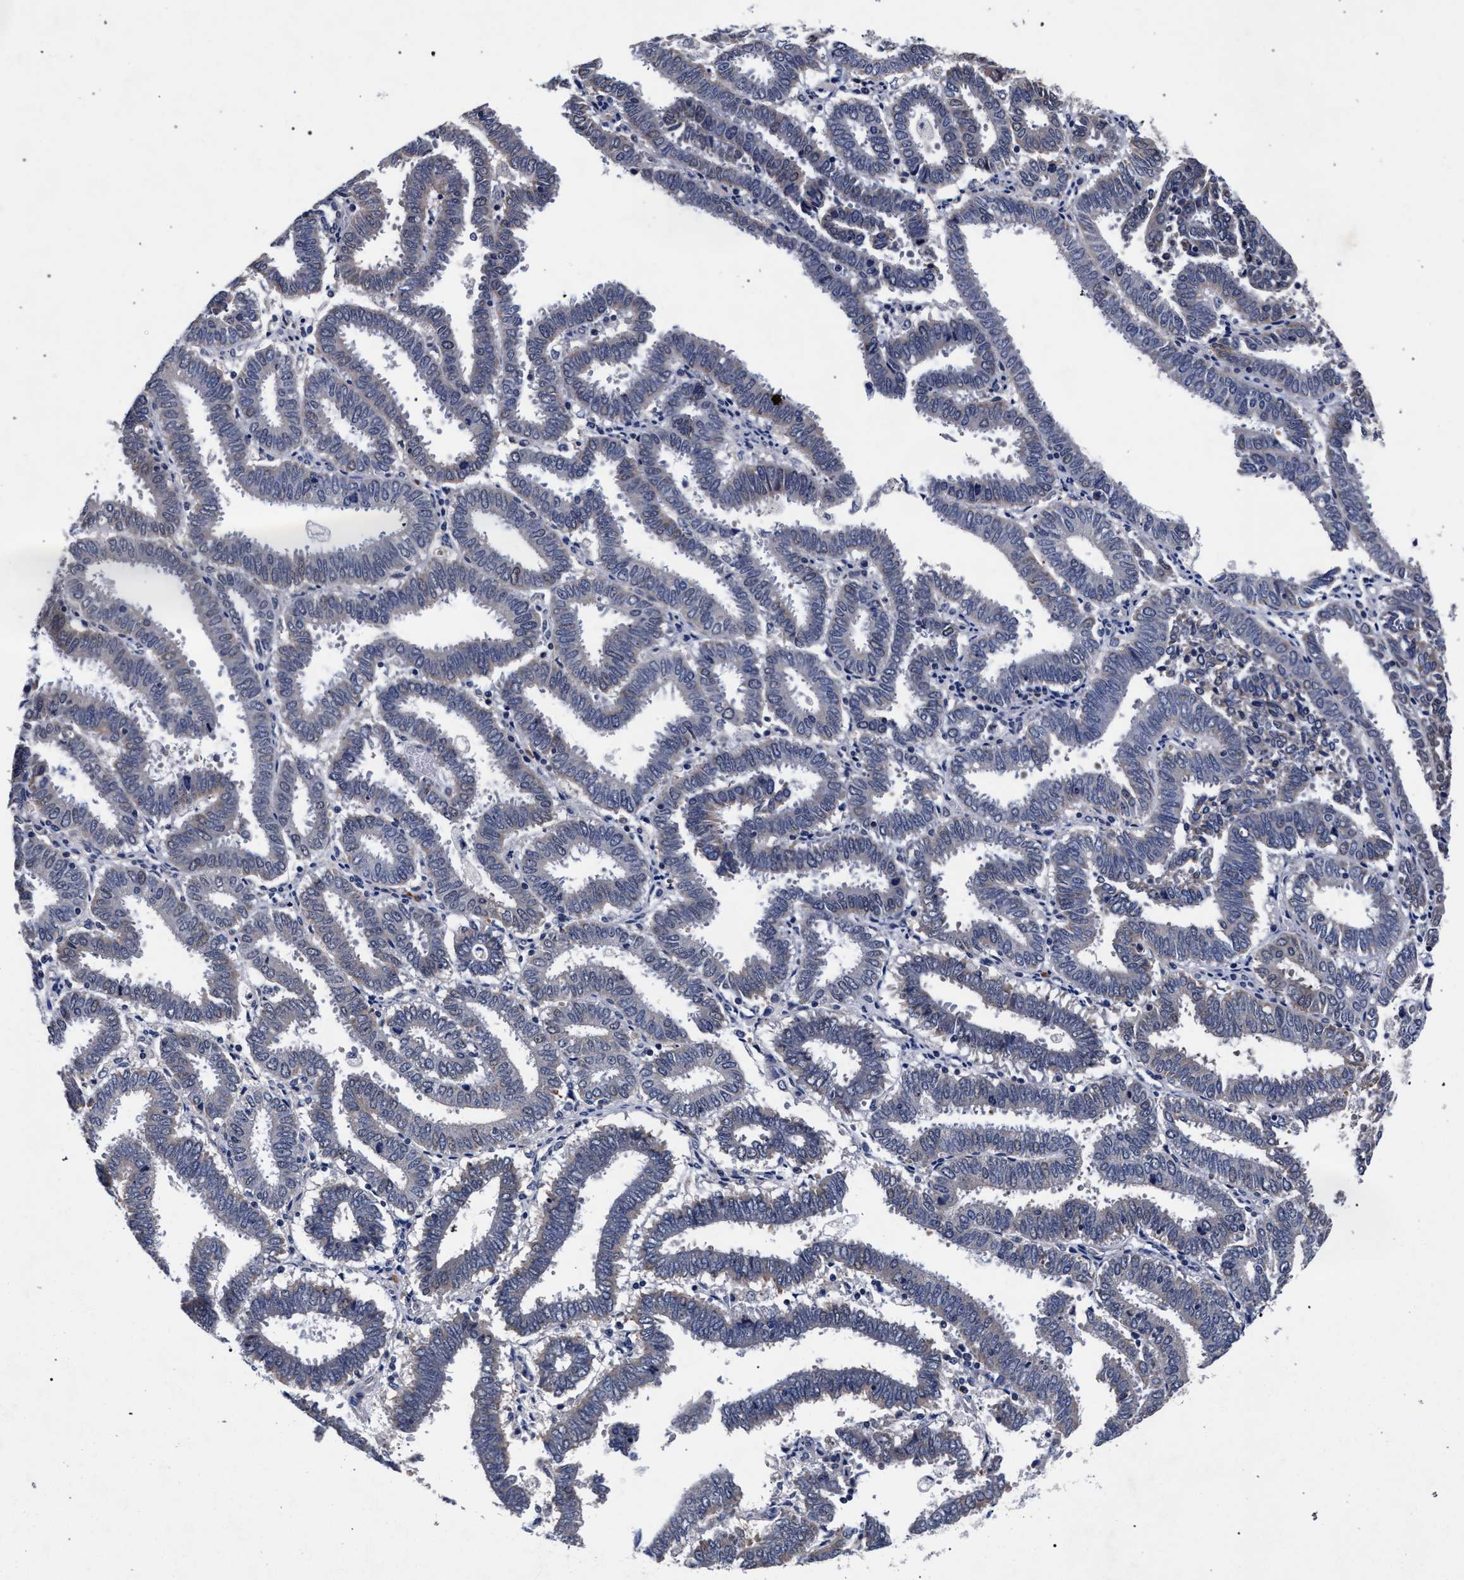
{"staining": {"intensity": "weak", "quantity": "<25%", "location": "cytoplasmic/membranous"}, "tissue": "endometrial cancer", "cell_type": "Tumor cells", "image_type": "cancer", "snomed": [{"axis": "morphology", "description": "Adenocarcinoma, NOS"}, {"axis": "topography", "description": "Uterus"}], "caption": "An immunohistochemistry photomicrograph of adenocarcinoma (endometrial) is shown. There is no staining in tumor cells of adenocarcinoma (endometrial).", "gene": "CFAP95", "patient": {"sex": "female", "age": 83}}